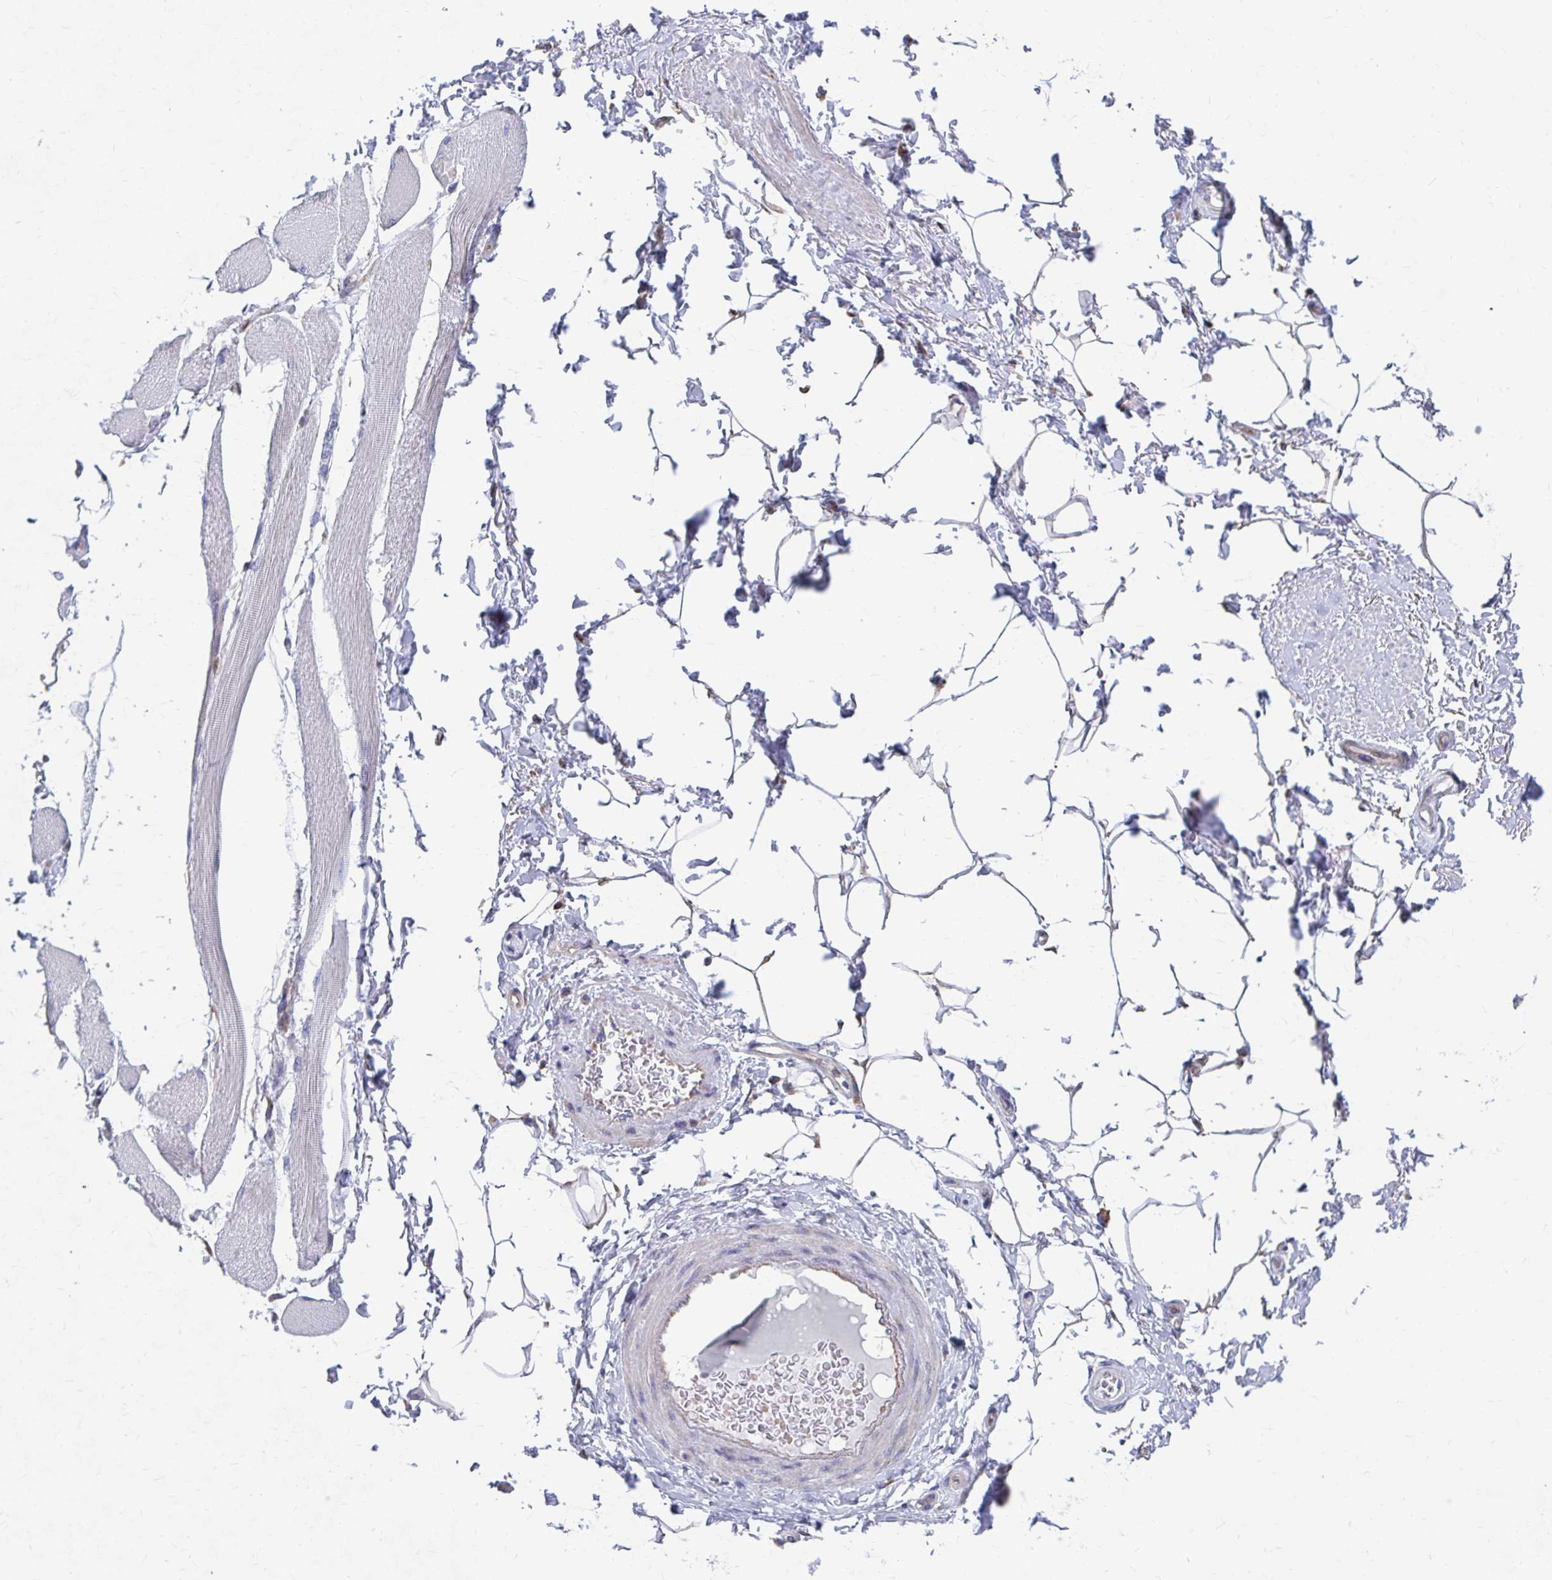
{"staining": {"intensity": "negative", "quantity": "none", "location": "none"}, "tissue": "adipose tissue", "cell_type": "Adipocytes", "image_type": "normal", "snomed": [{"axis": "morphology", "description": "Normal tissue, NOS"}, {"axis": "topography", "description": "Peripheral nerve tissue"}], "caption": "This is an IHC image of normal adipose tissue. There is no positivity in adipocytes.", "gene": "FKBP2", "patient": {"sex": "male", "age": 51}}